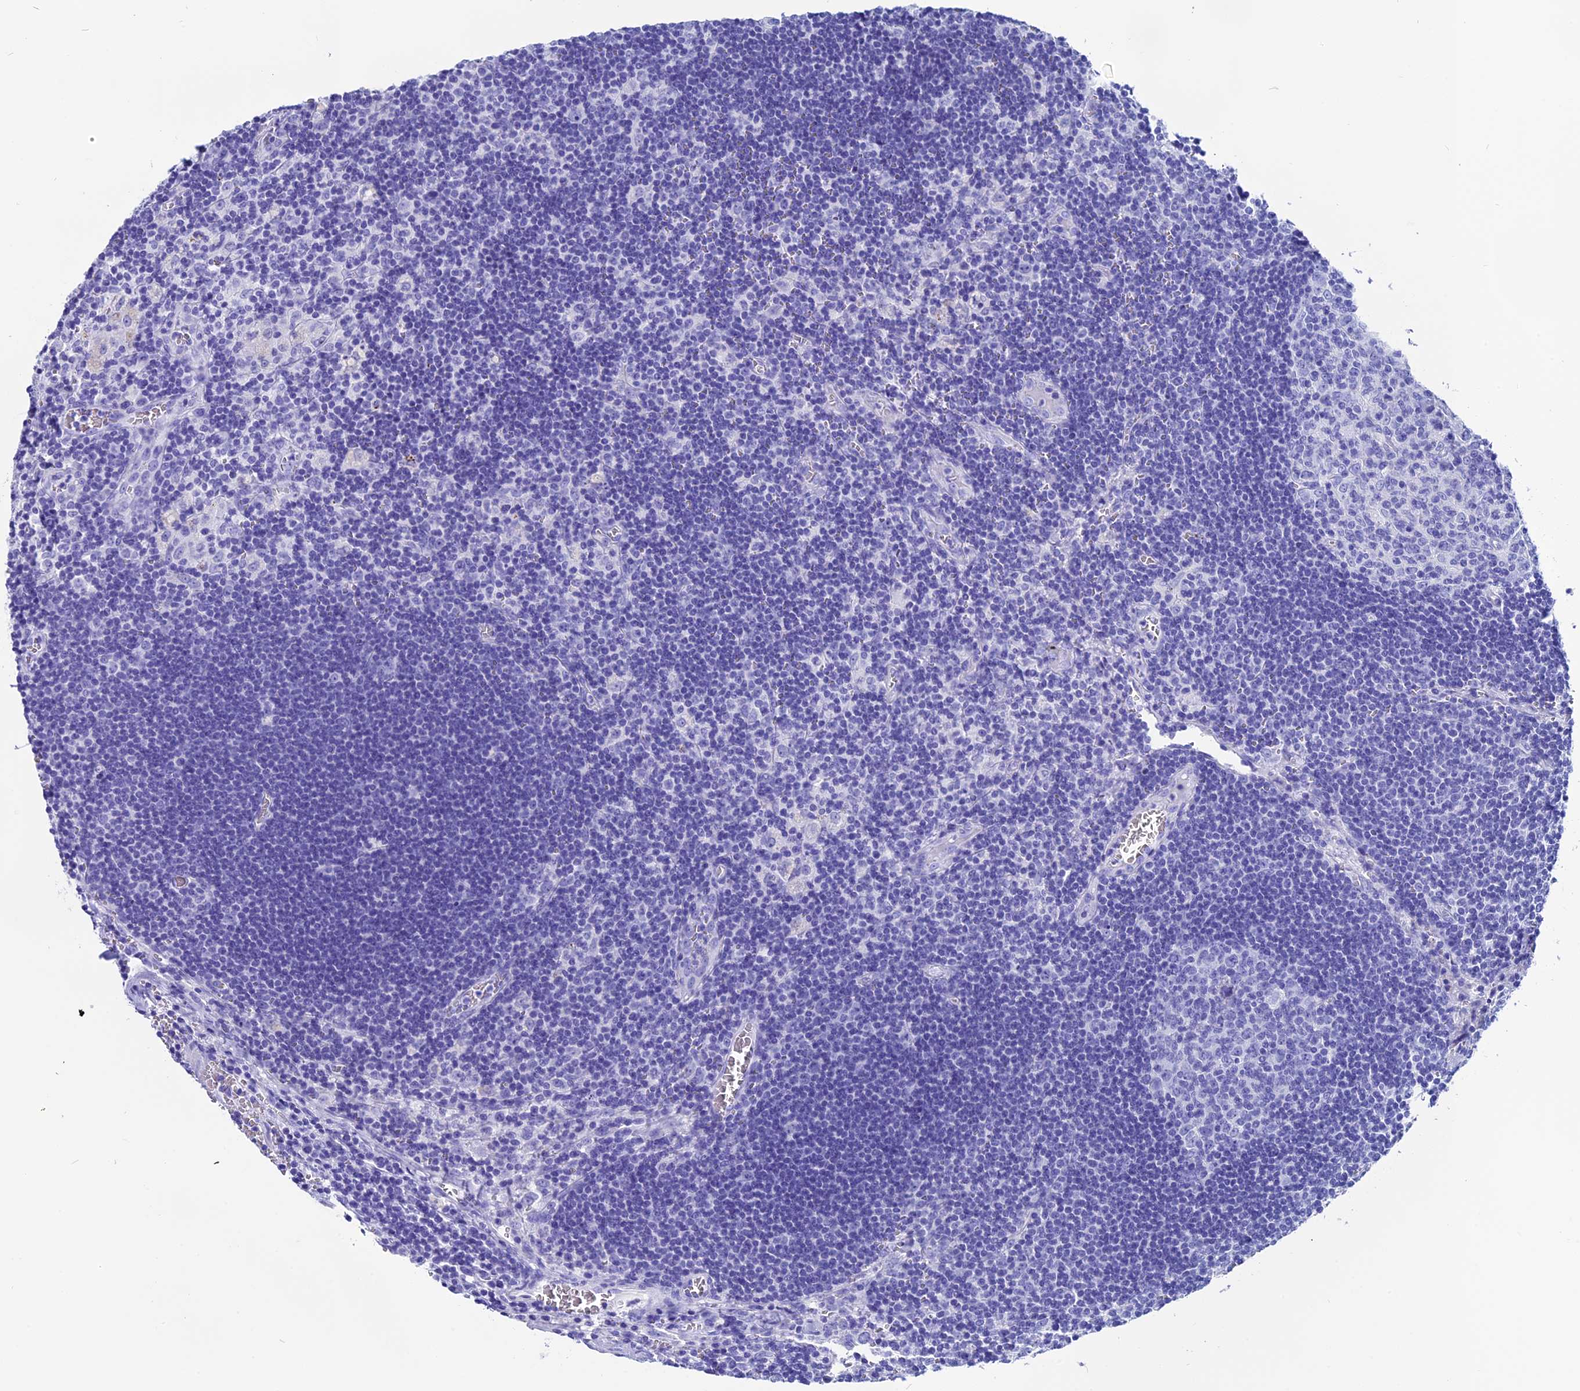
{"staining": {"intensity": "negative", "quantity": "none", "location": "none"}, "tissue": "lymph node", "cell_type": "Germinal center cells", "image_type": "normal", "snomed": [{"axis": "morphology", "description": "Normal tissue, NOS"}, {"axis": "topography", "description": "Lymph node"}], "caption": "DAB immunohistochemical staining of benign human lymph node shows no significant positivity in germinal center cells.", "gene": "ANKRD29", "patient": {"sex": "female", "age": 73}}